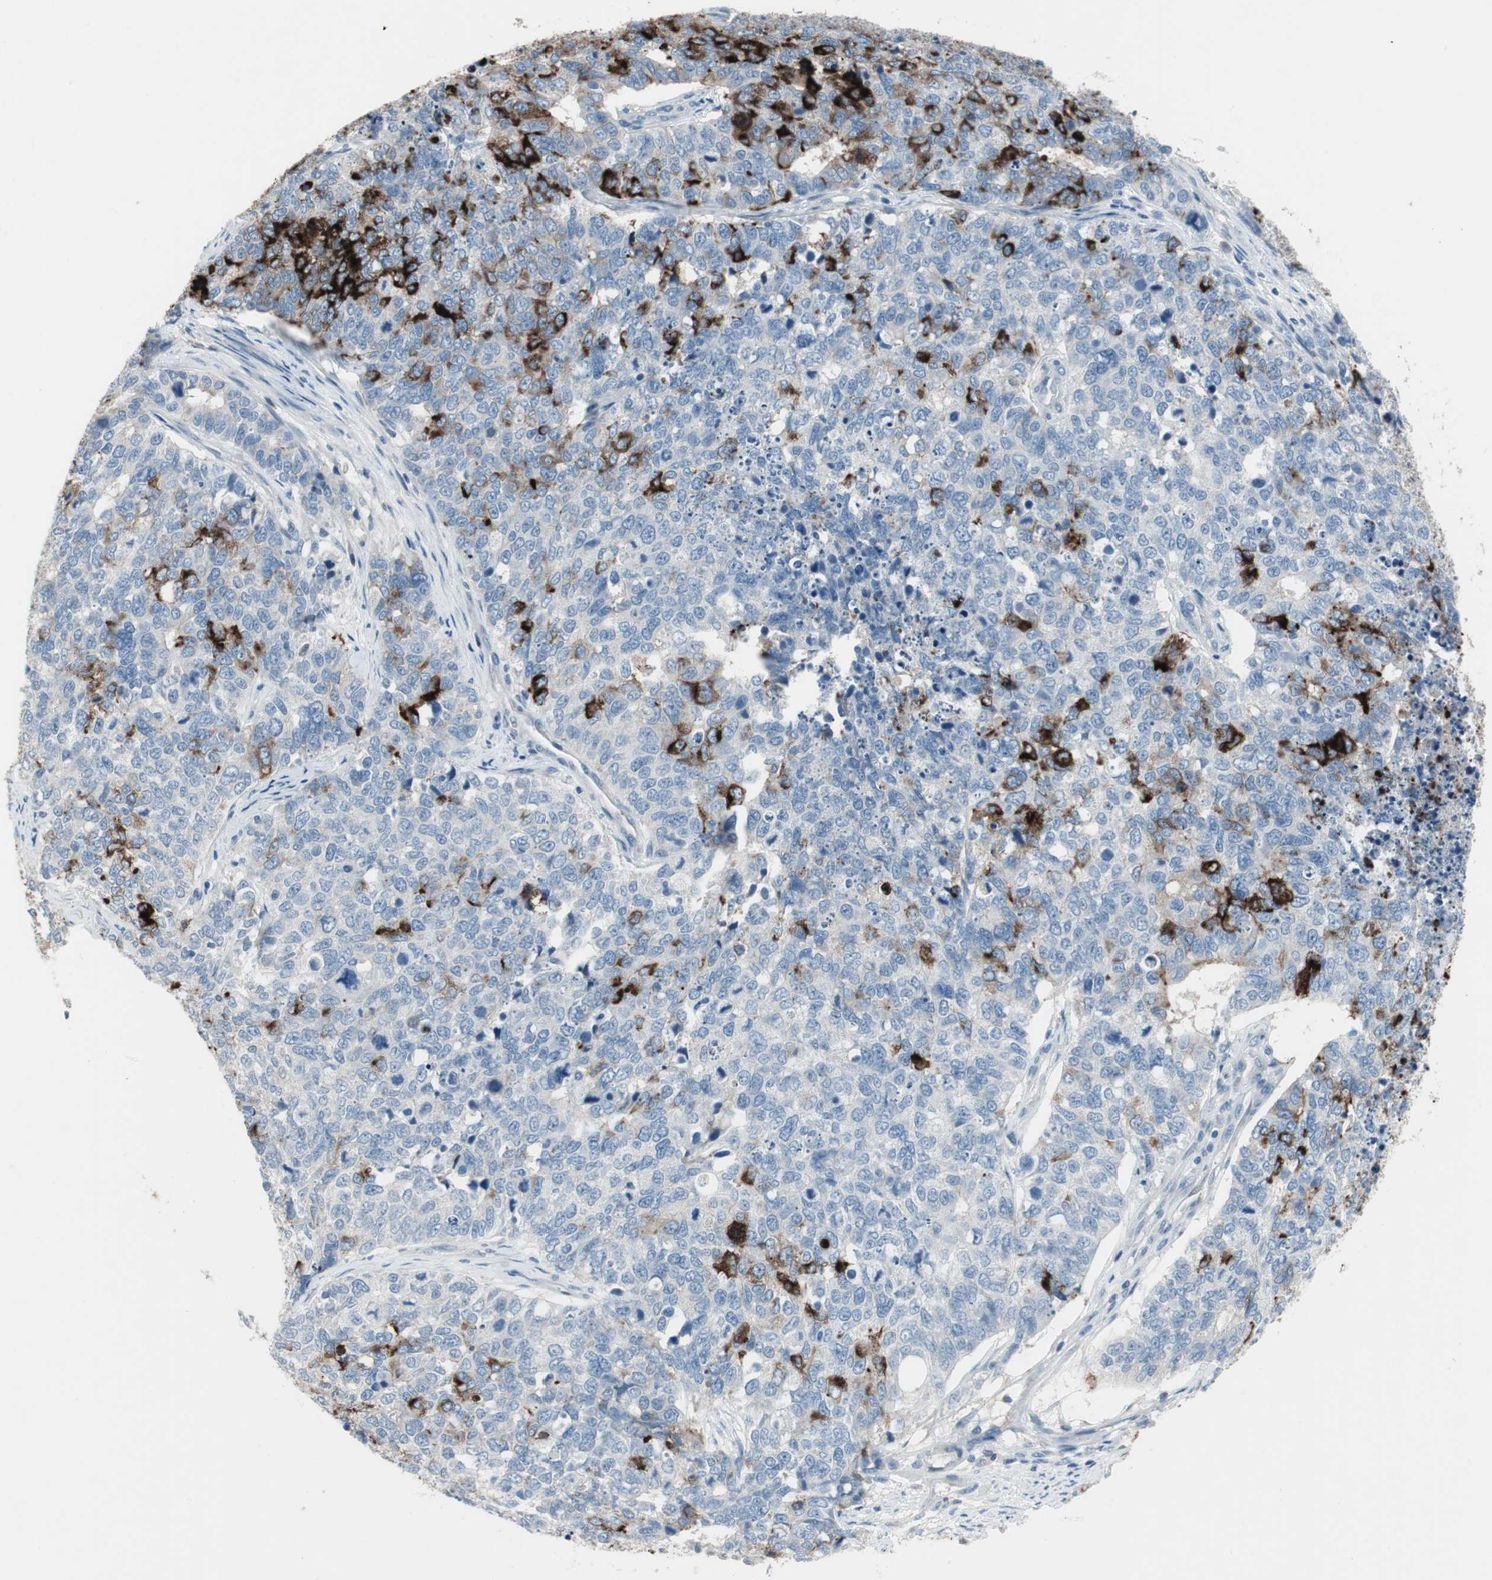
{"staining": {"intensity": "strong", "quantity": "<25%", "location": "cytoplasmic/membranous"}, "tissue": "cervical cancer", "cell_type": "Tumor cells", "image_type": "cancer", "snomed": [{"axis": "morphology", "description": "Squamous cell carcinoma, NOS"}, {"axis": "topography", "description": "Cervix"}], "caption": "This is a histology image of IHC staining of squamous cell carcinoma (cervical), which shows strong positivity in the cytoplasmic/membranous of tumor cells.", "gene": "PIGR", "patient": {"sex": "female", "age": 63}}